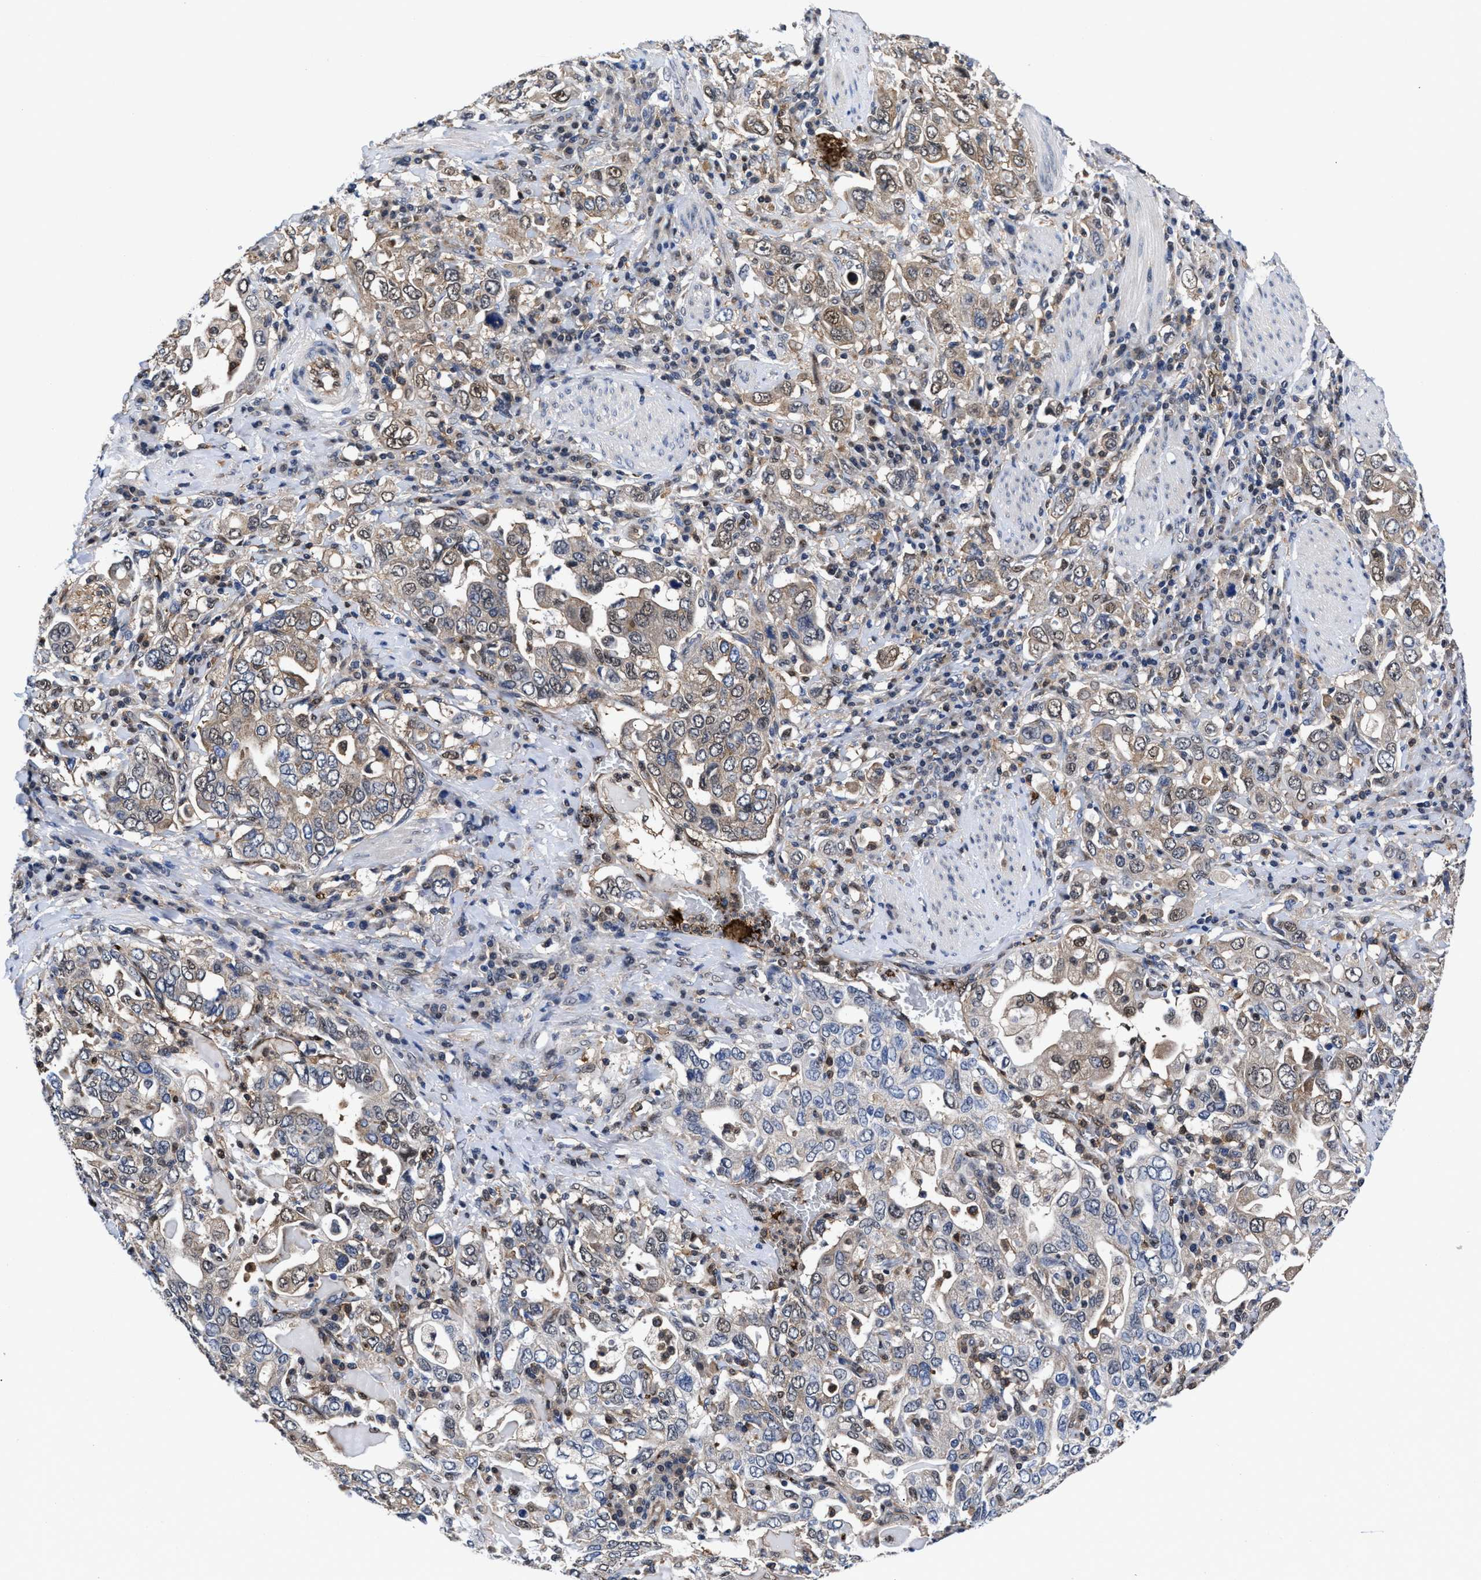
{"staining": {"intensity": "weak", "quantity": ">75%", "location": "cytoplasmic/membranous"}, "tissue": "stomach cancer", "cell_type": "Tumor cells", "image_type": "cancer", "snomed": [{"axis": "morphology", "description": "Adenocarcinoma, NOS"}, {"axis": "topography", "description": "Stomach, upper"}], "caption": "This image demonstrates immunohistochemistry (IHC) staining of stomach adenocarcinoma, with low weak cytoplasmic/membranous staining in approximately >75% of tumor cells.", "gene": "ACLY", "patient": {"sex": "male", "age": 62}}